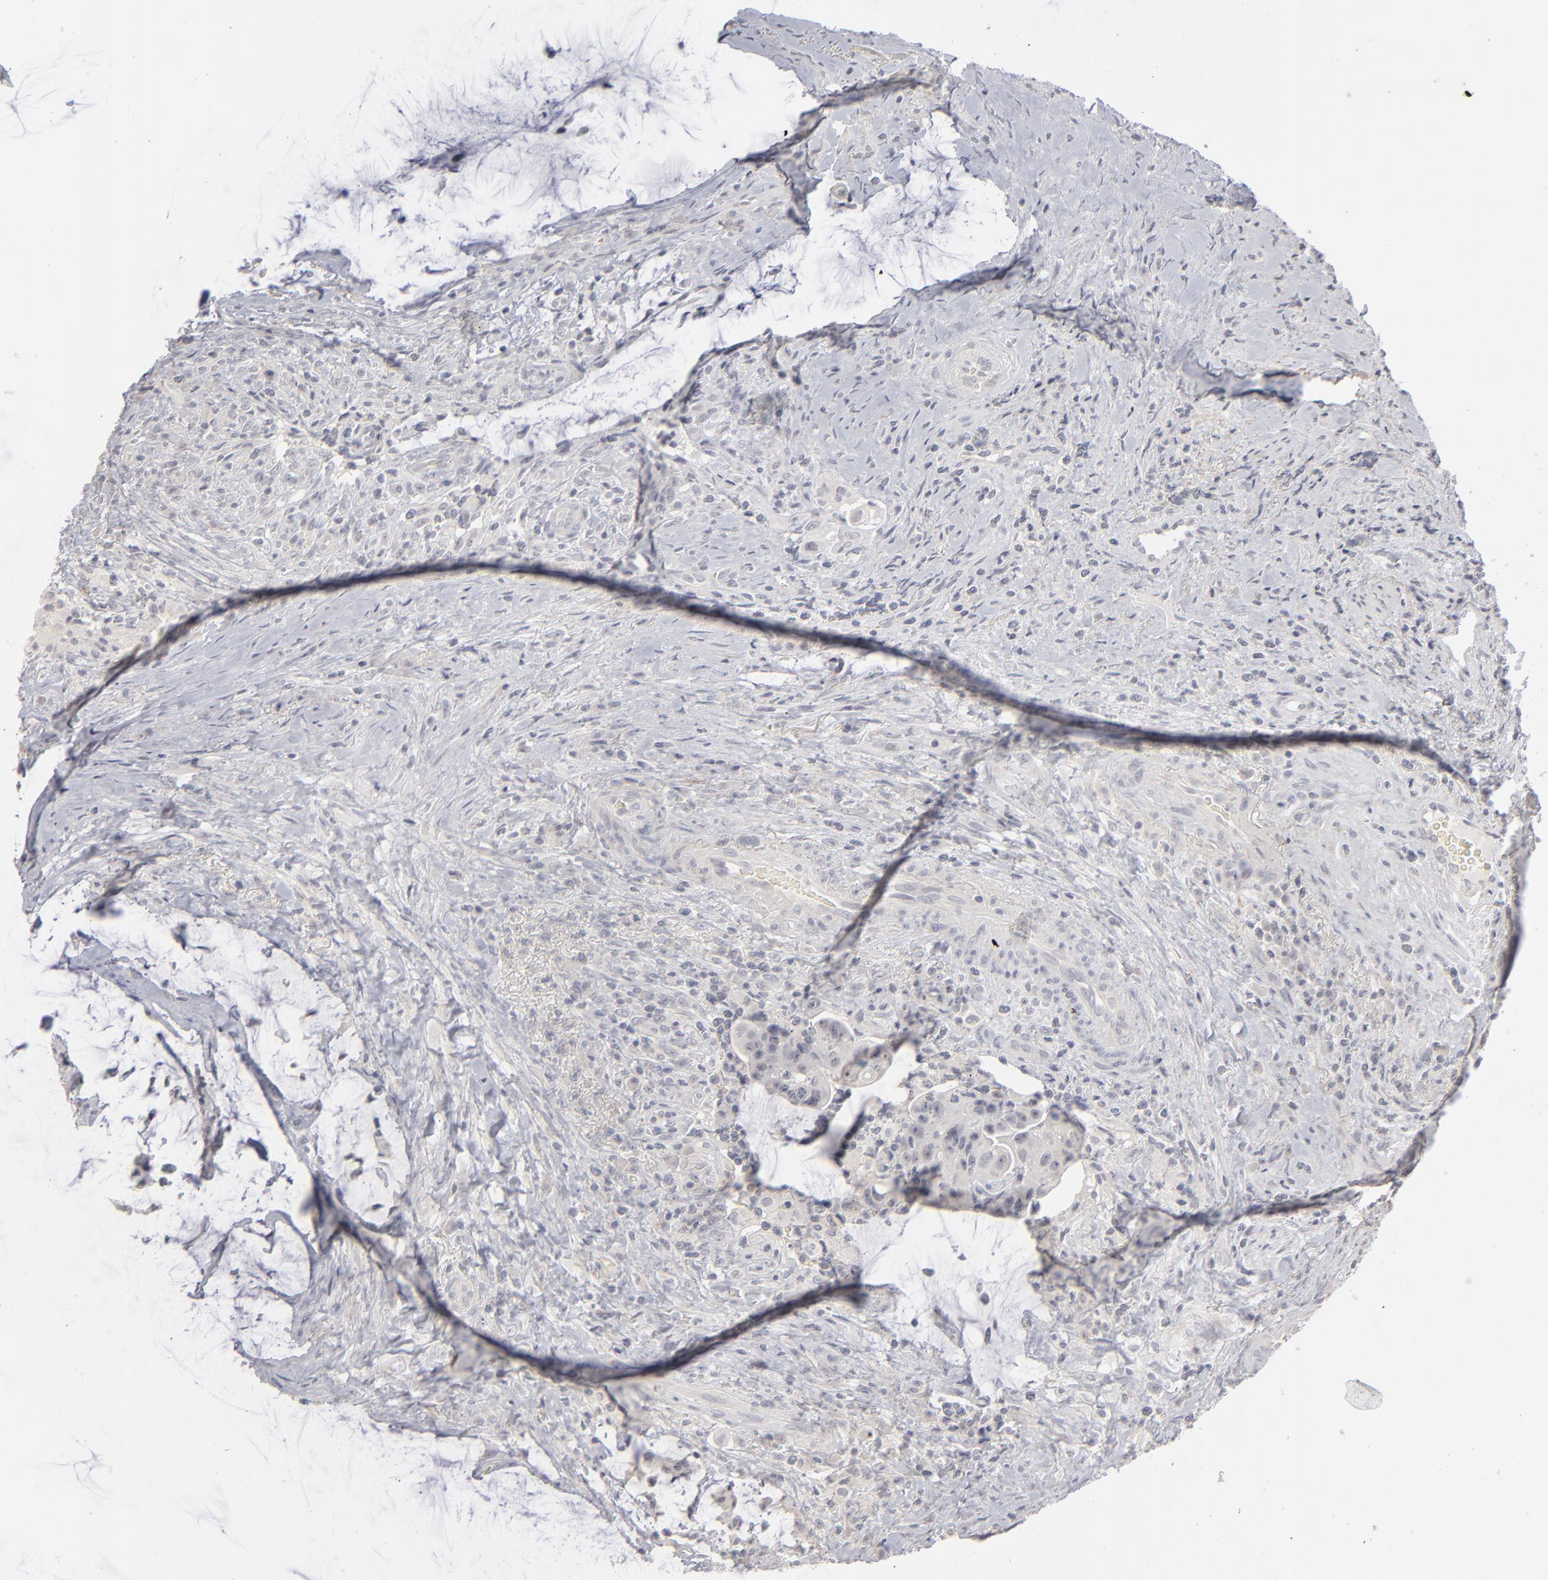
{"staining": {"intensity": "negative", "quantity": "none", "location": "none"}, "tissue": "colorectal cancer", "cell_type": "Tumor cells", "image_type": "cancer", "snomed": [{"axis": "morphology", "description": "Adenocarcinoma, NOS"}, {"axis": "topography", "description": "Rectum"}], "caption": "High magnification brightfield microscopy of colorectal adenocarcinoma stained with DAB (3,3'-diaminobenzidine) (brown) and counterstained with hematoxylin (blue): tumor cells show no significant expression. (Stains: DAB (3,3'-diaminobenzidine) immunohistochemistry with hematoxylin counter stain, Microscopy: brightfield microscopy at high magnification).", "gene": "KIAA1210", "patient": {"sex": "female", "age": 71}}